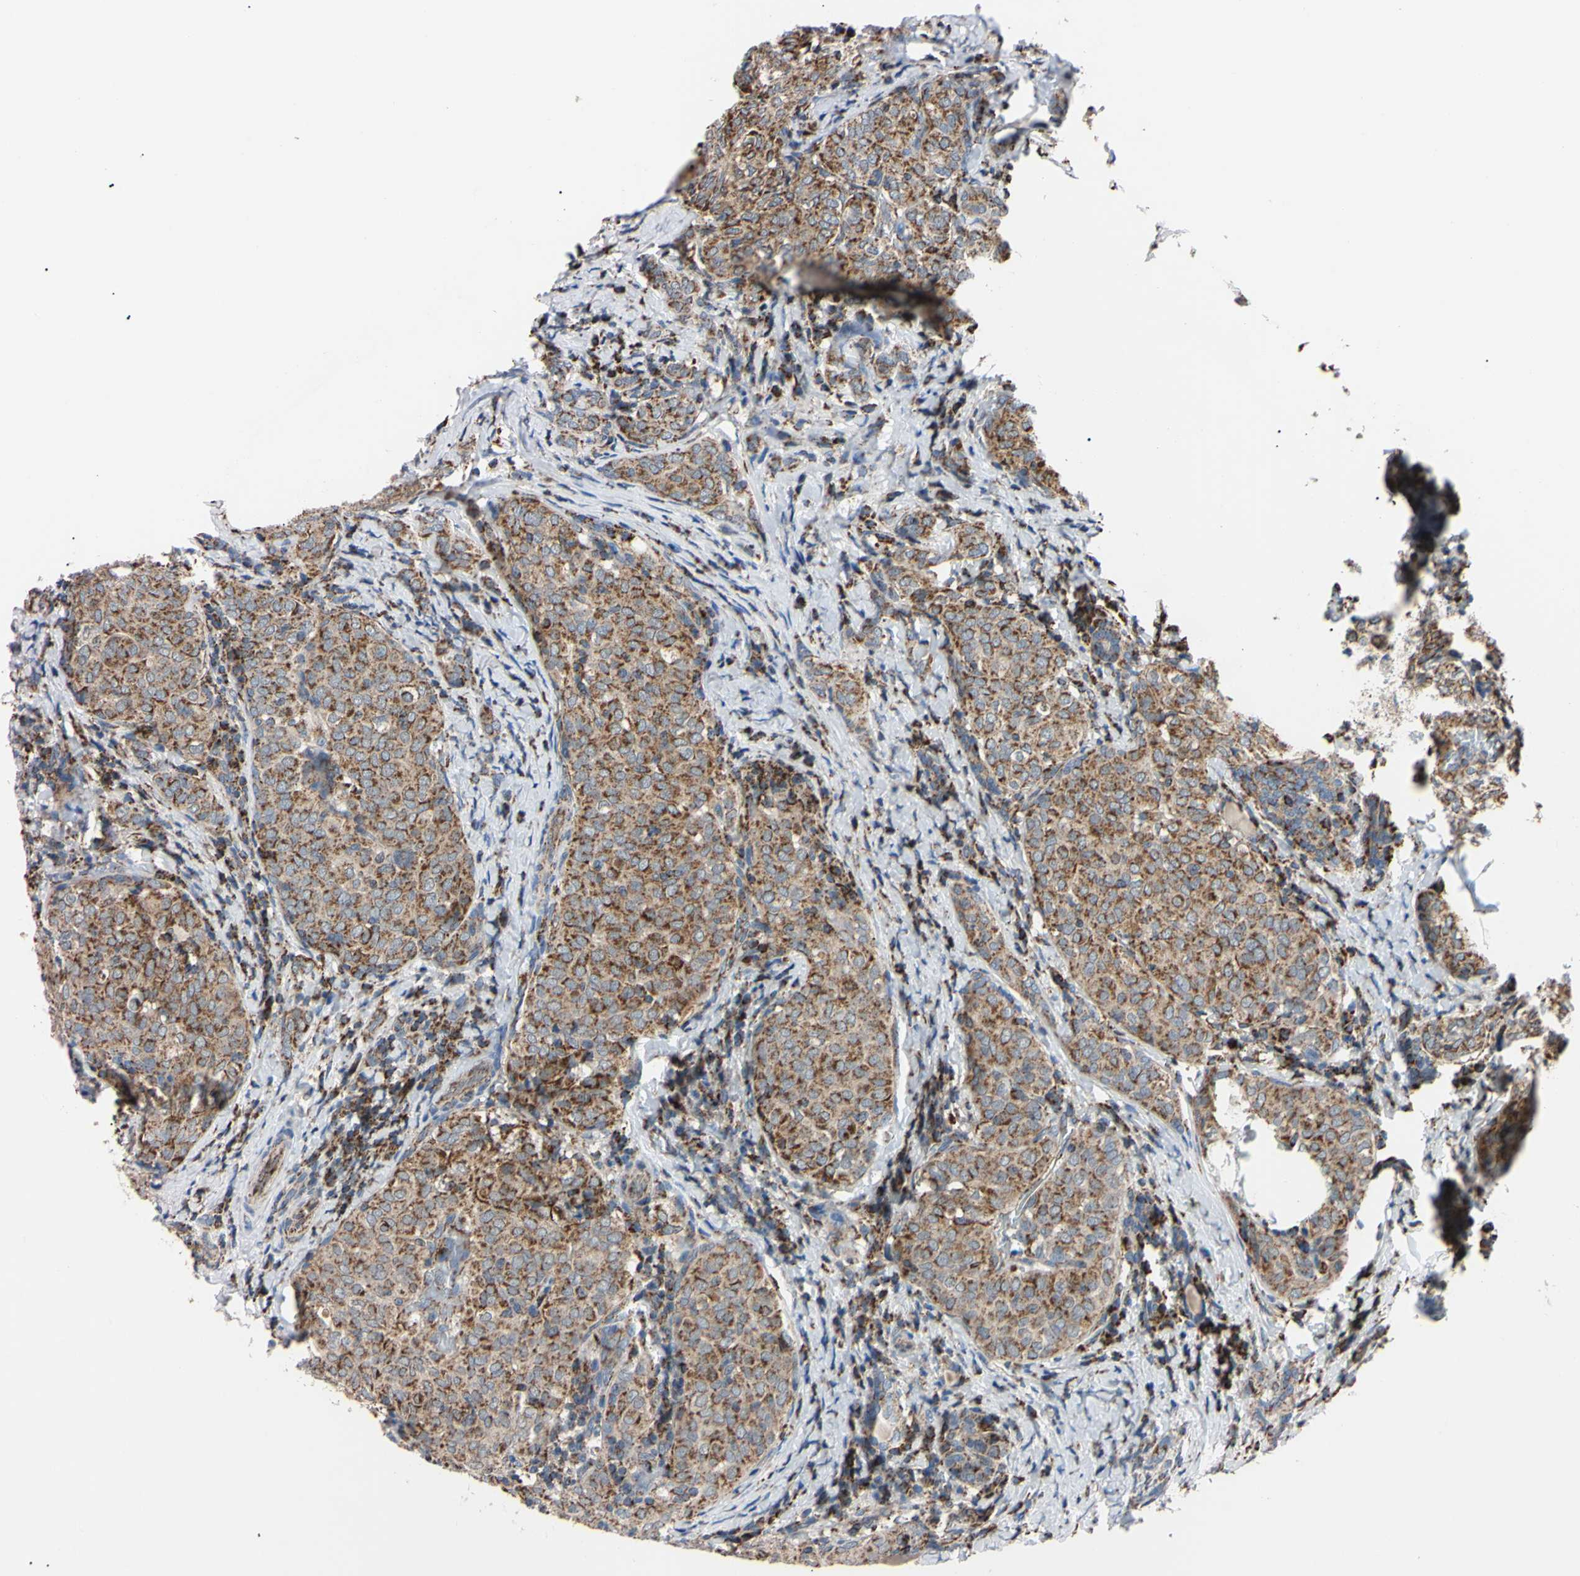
{"staining": {"intensity": "strong", "quantity": ">75%", "location": "cytoplasmic/membranous"}, "tissue": "thyroid cancer", "cell_type": "Tumor cells", "image_type": "cancer", "snomed": [{"axis": "morphology", "description": "Normal tissue, NOS"}, {"axis": "morphology", "description": "Papillary adenocarcinoma, NOS"}, {"axis": "topography", "description": "Thyroid gland"}], "caption": "DAB (3,3'-diaminobenzidine) immunohistochemical staining of thyroid papillary adenocarcinoma exhibits strong cytoplasmic/membranous protein staining in approximately >75% of tumor cells.", "gene": "CLPP", "patient": {"sex": "female", "age": 30}}